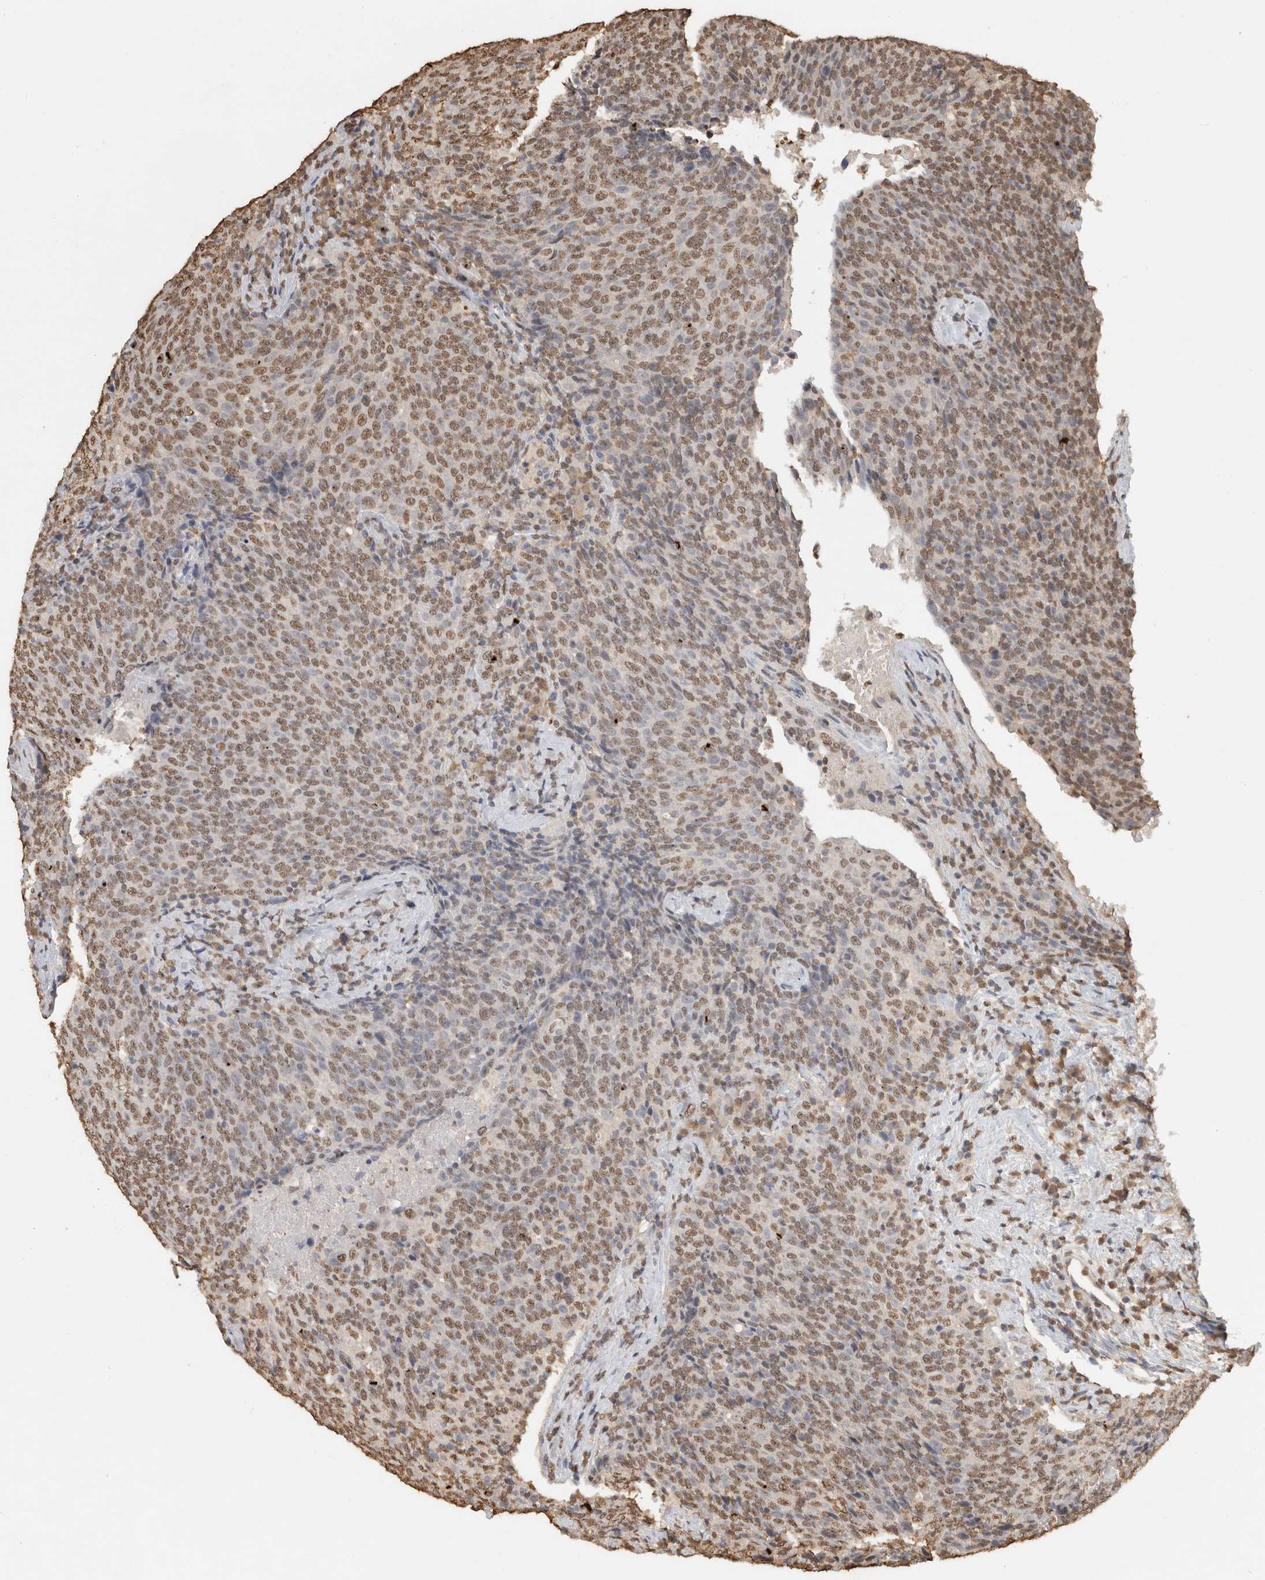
{"staining": {"intensity": "moderate", "quantity": ">75%", "location": "nuclear"}, "tissue": "head and neck cancer", "cell_type": "Tumor cells", "image_type": "cancer", "snomed": [{"axis": "morphology", "description": "Squamous cell carcinoma, NOS"}, {"axis": "morphology", "description": "Squamous cell carcinoma, metastatic, NOS"}, {"axis": "topography", "description": "Lymph node"}, {"axis": "topography", "description": "Head-Neck"}], "caption": "Moderate nuclear expression for a protein is seen in about >75% of tumor cells of head and neck cancer using IHC.", "gene": "HAND2", "patient": {"sex": "male", "age": 62}}